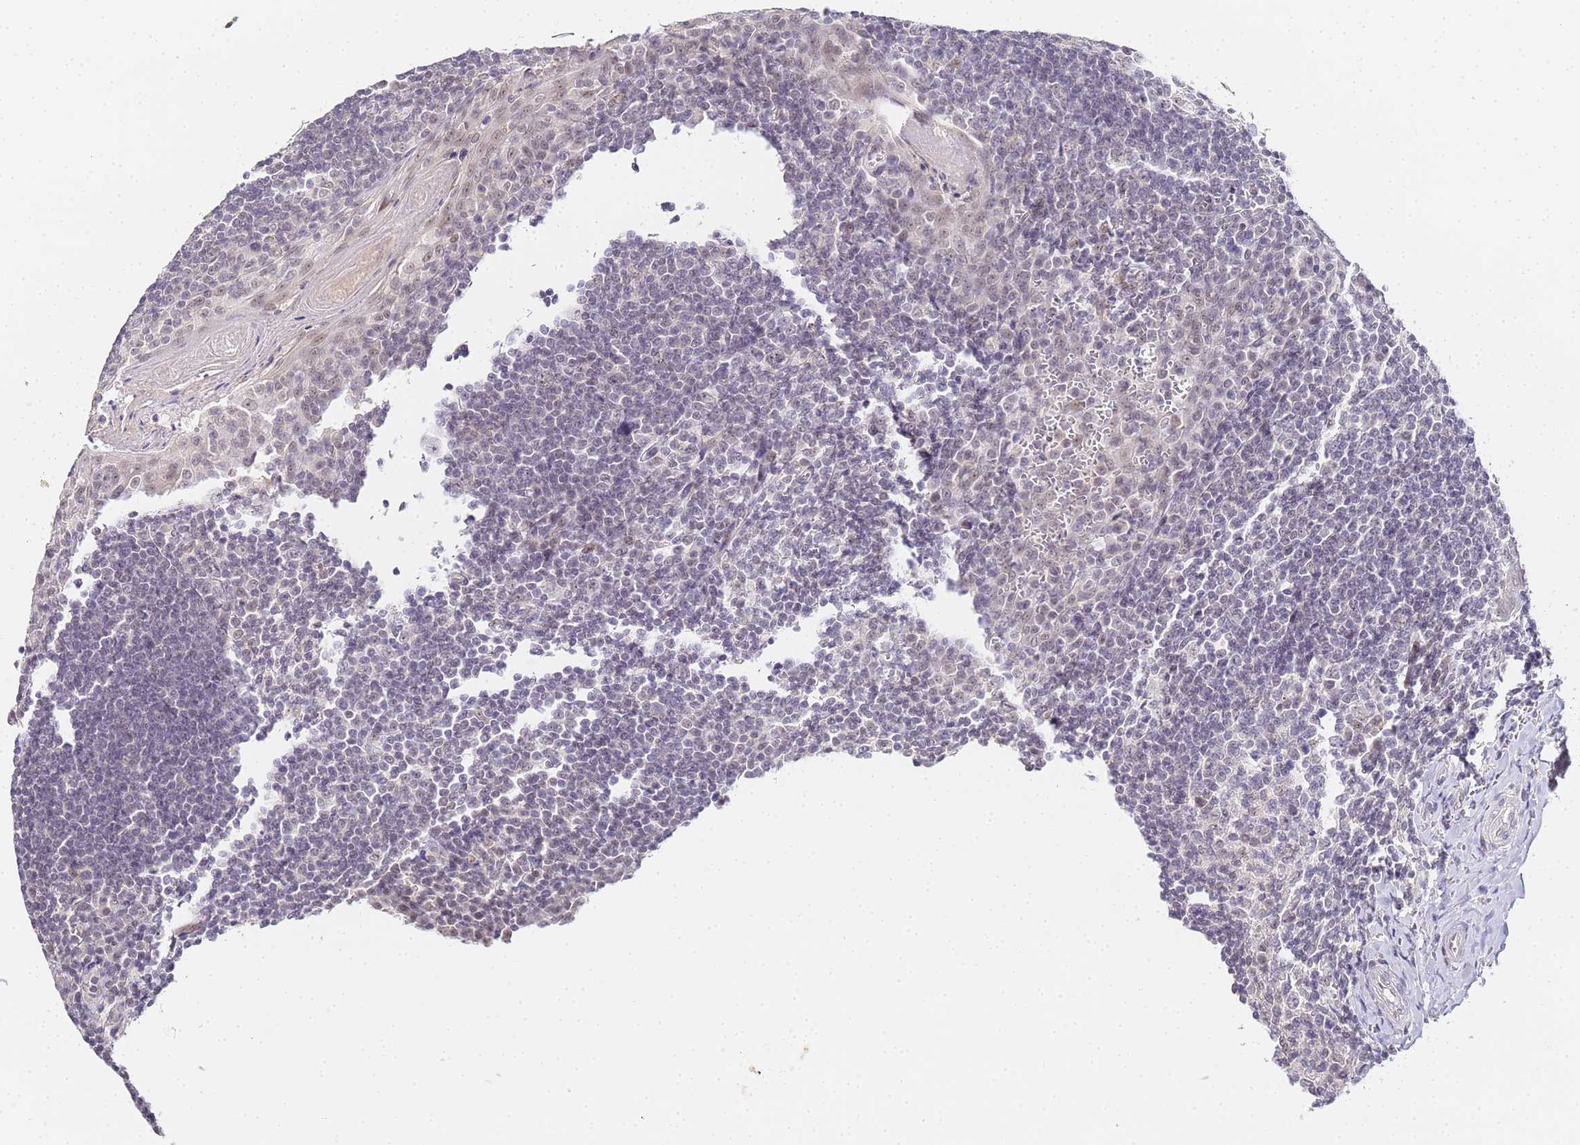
{"staining": {"intensity": "weak", "quantity": "<25%", "location": "nuclear"}, "tissue": "tonsil", "cell_type": "Germinal center cells", "image_type": "normal", "snomed": [{"axis": "morphology", "description": "Normal tissue, NOS"}, {"axis": "topography", "description": "Tonsil"}], "caption": "Image shows no protein positivity in germinal center cells of unremarkable tonsil.", "gene": "LSM3", "patient": {"sex": "male", "age": 27}}